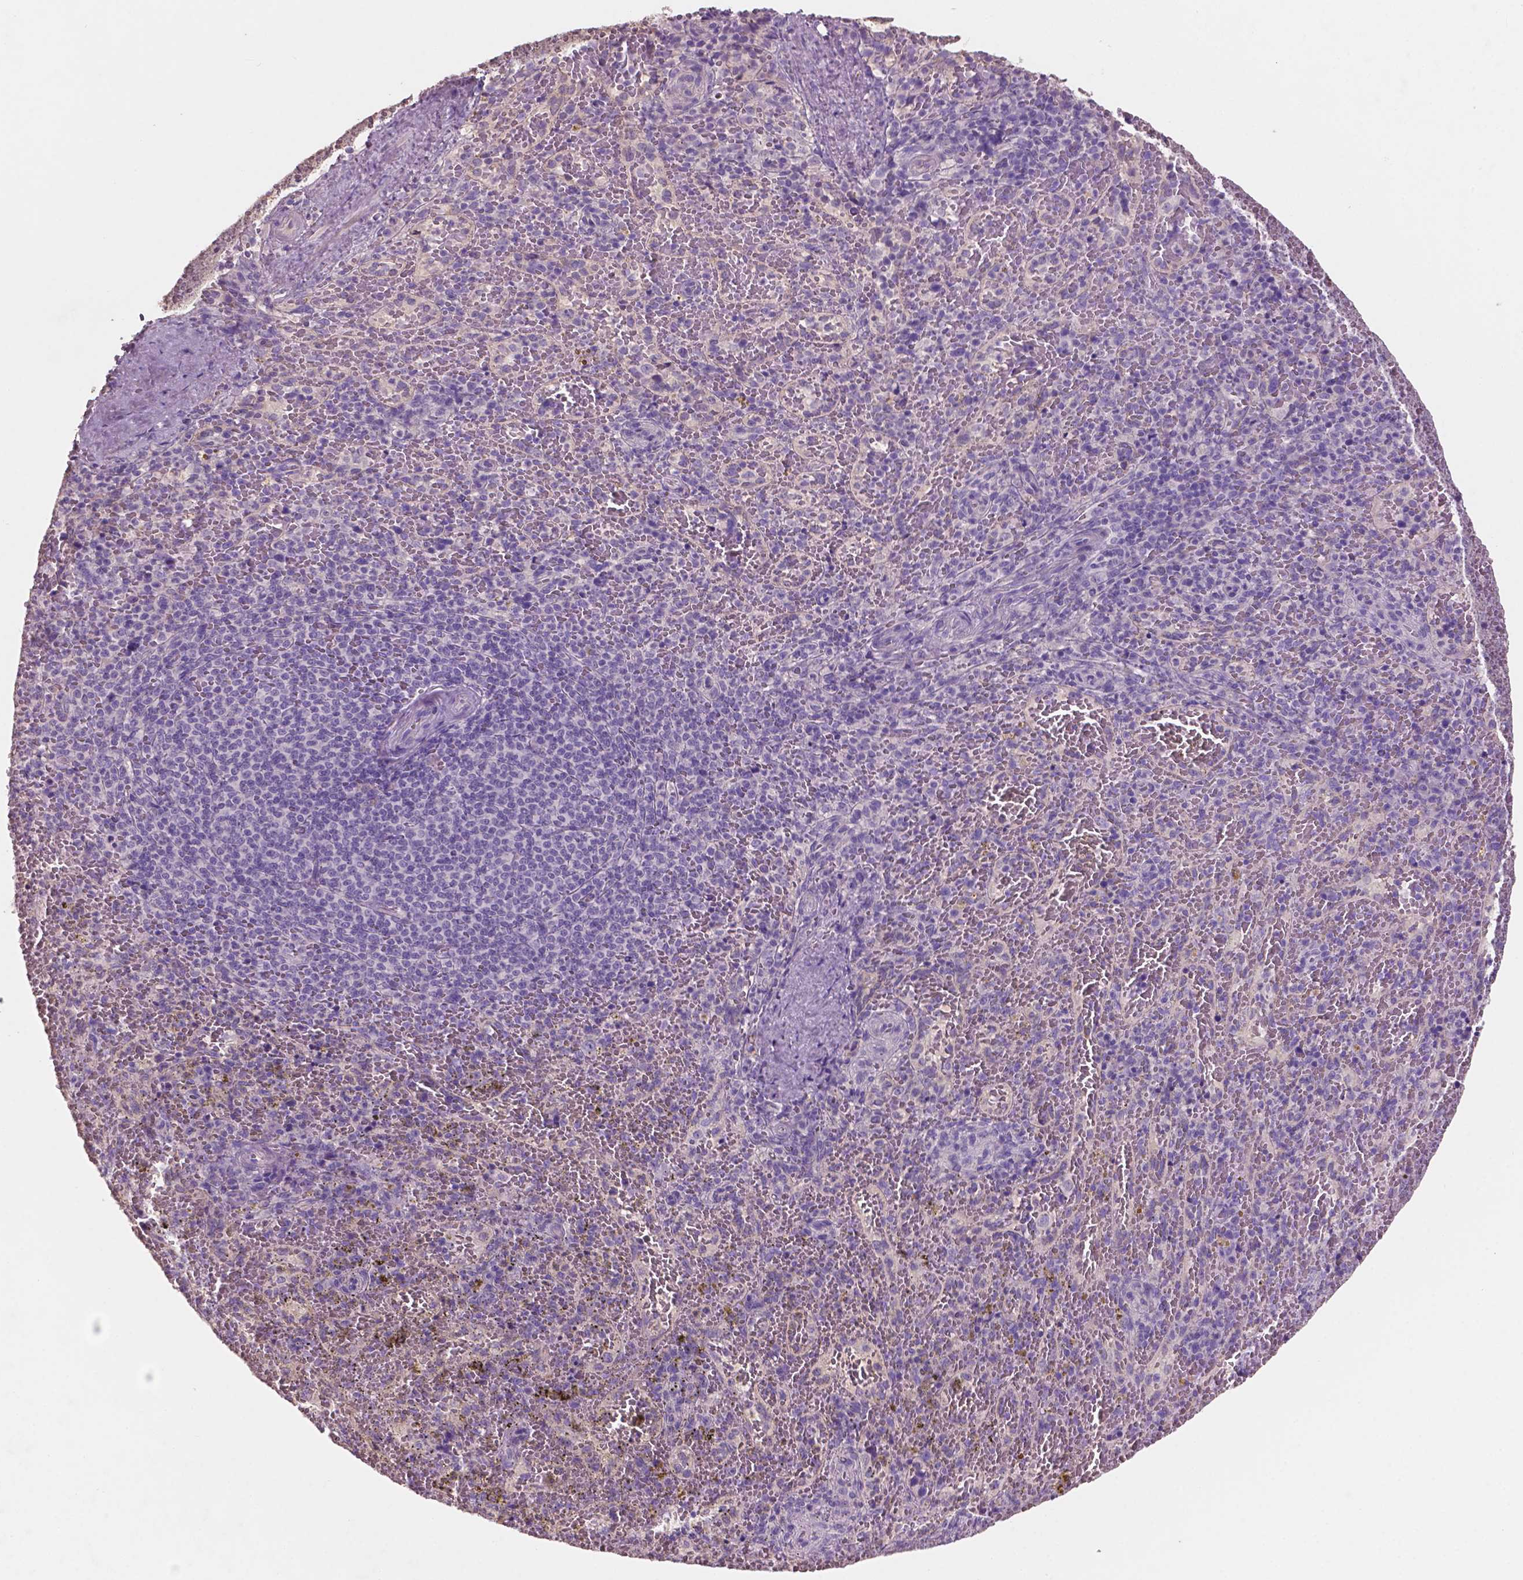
{"staining": {"intensity": "negative", "quantity": "none", "location": "none"}, "tissue": "spleen", "cell_type": "Cells in red pulp", "image_type": "normal", "snomed": [{"axis": "morphology", "description": "Normal tissue, NOS"}, {"axis": "topography", "description": "Spleen"}], "caption": "Cells in red pulp are negative for protein expression in normal human spleen. (Stains: DAB immunohistochemistry with hematoxylin counter stain, Microscopy: brightfield microscopy at high magnification).", "gene": "SBSN", "patient": {"sex": "female", "age": 50}}